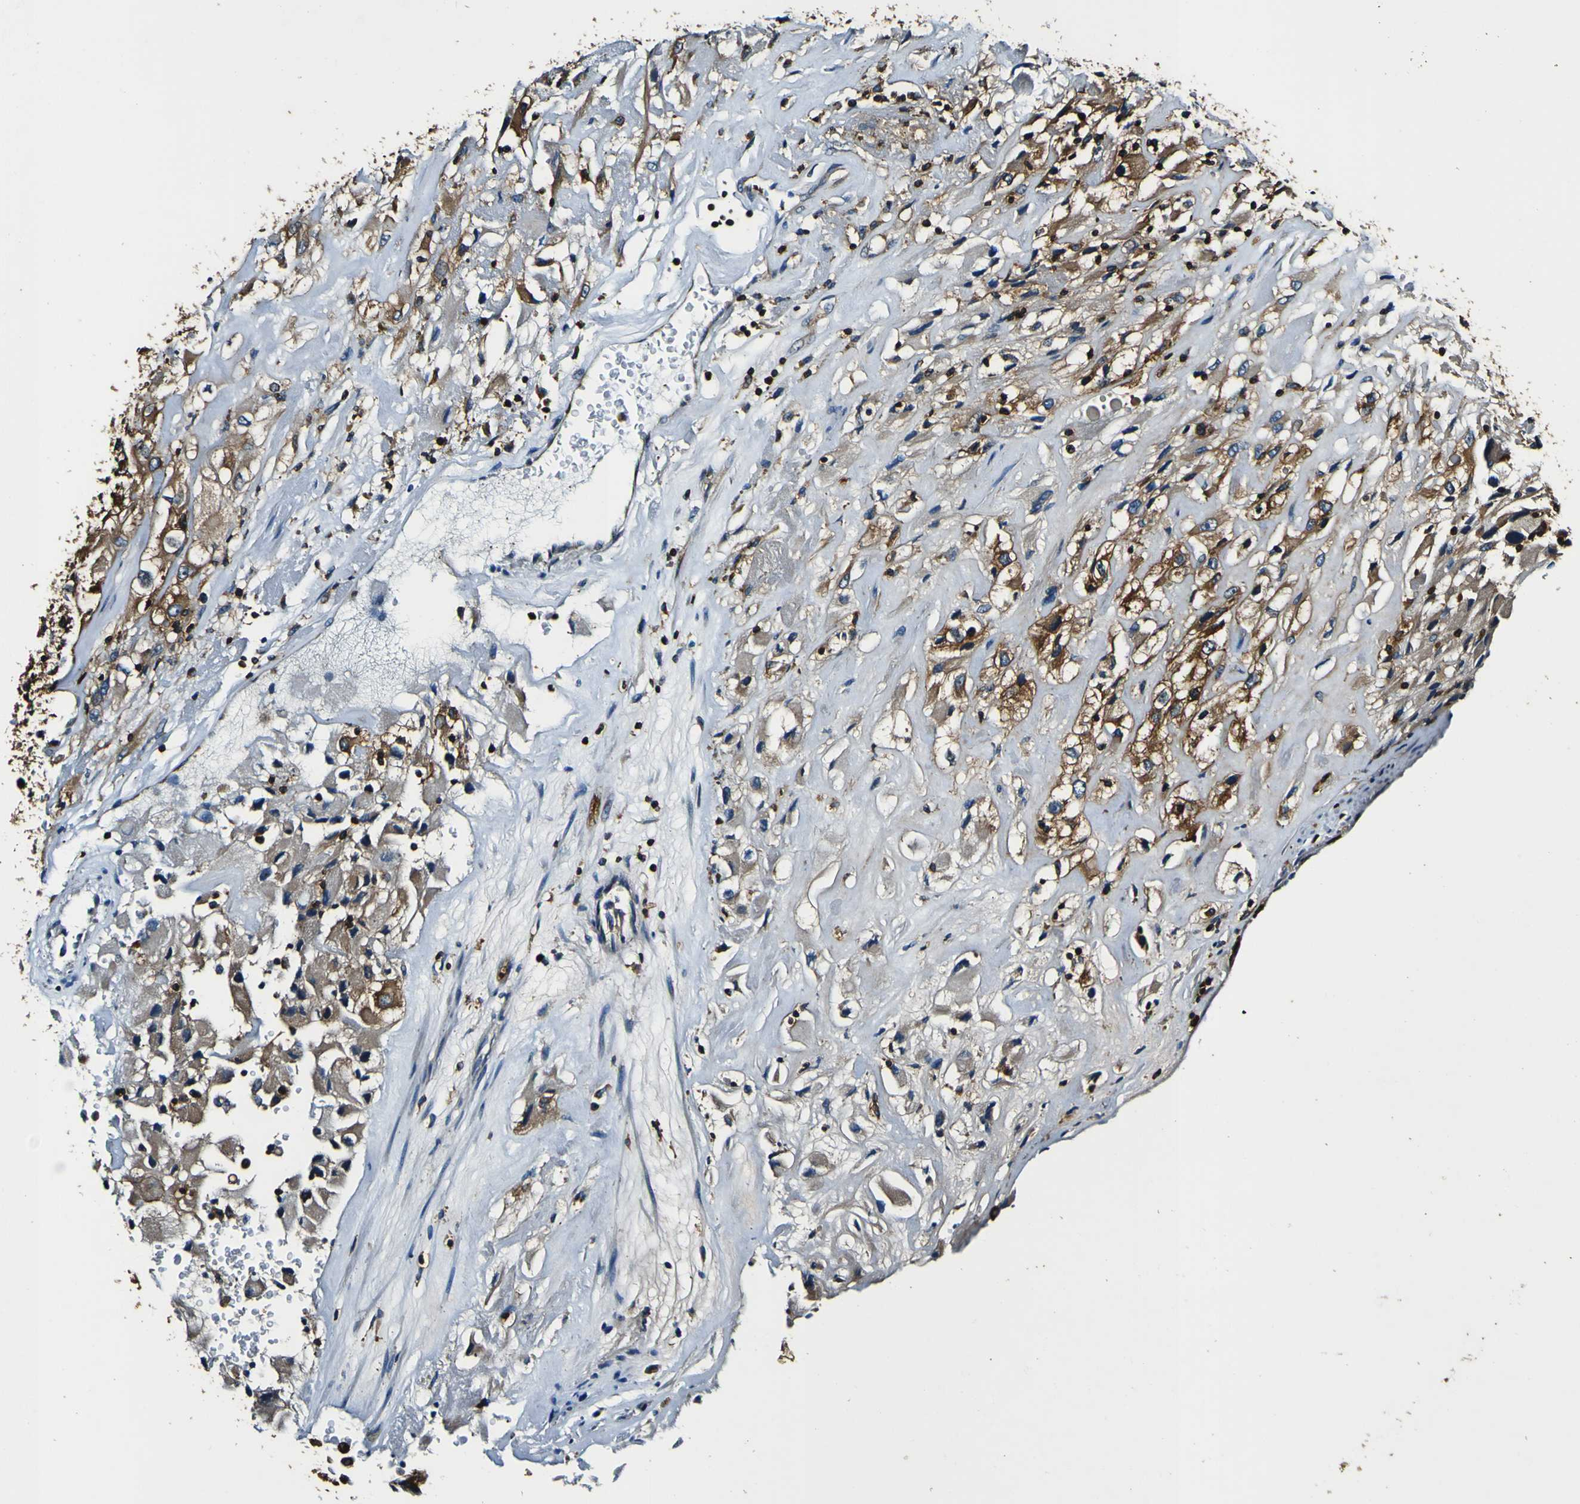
{"staining": {"intensity": "strong", "quantity": ">75%", "location": "cytoplasmic/membranous"}, "tissue": "renal cancer", "cell_type": "Tumor cells", "image_type": "cancer", "snomed": [{"axis": "morphology", "description": "Adenocarcinoma, NOS"}, {"axis": "topography", "description": "Kidney"}], "caption": "Immunohistochemical staining of adenocarcinoma (renal) displays high levels of strong cytoplasmic/membranous positivity in about >75% of tumor cells.", "gene": "RHOT2", "patient": {"sex": "female", "age": 52}}